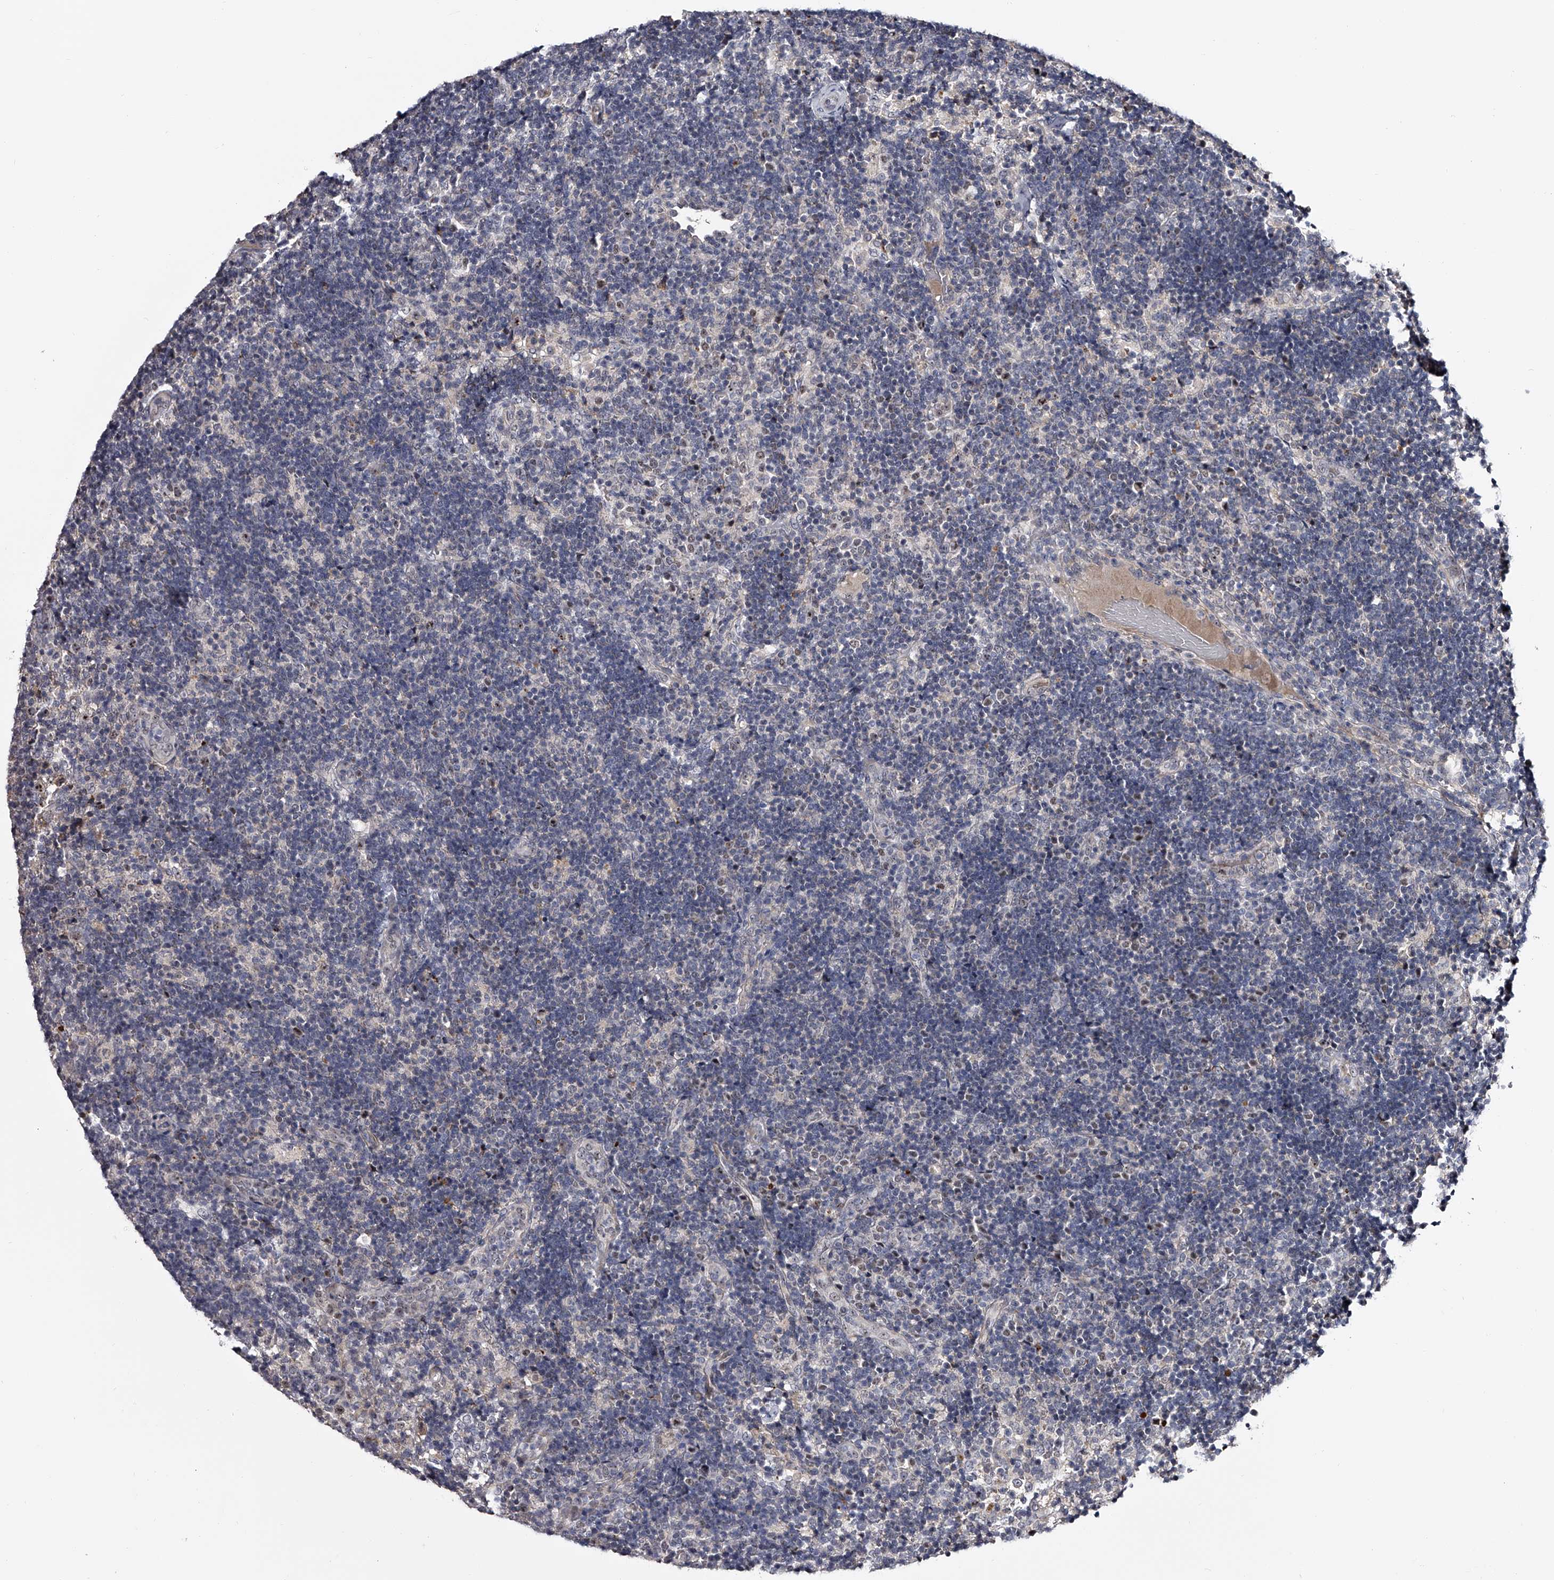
{"staining": {"intensity": "negative", "quantity": "none", "location": "none"}, "tissue": "lymph node", "cell_type": "Germinal center cells", "image_type": "normal", "snomed": [{"axis": "morphology", "description": "Normal tissue, NOS"}, {"axis": "topography", "description": "Lymph node"}], "caption": "IHC image of normal lymph node: human lymph node stained with DAB shows no significant protein positivity in germinal center cells.", "gene": "MDN1", "patient": {"sex": "female", "age": 22}}